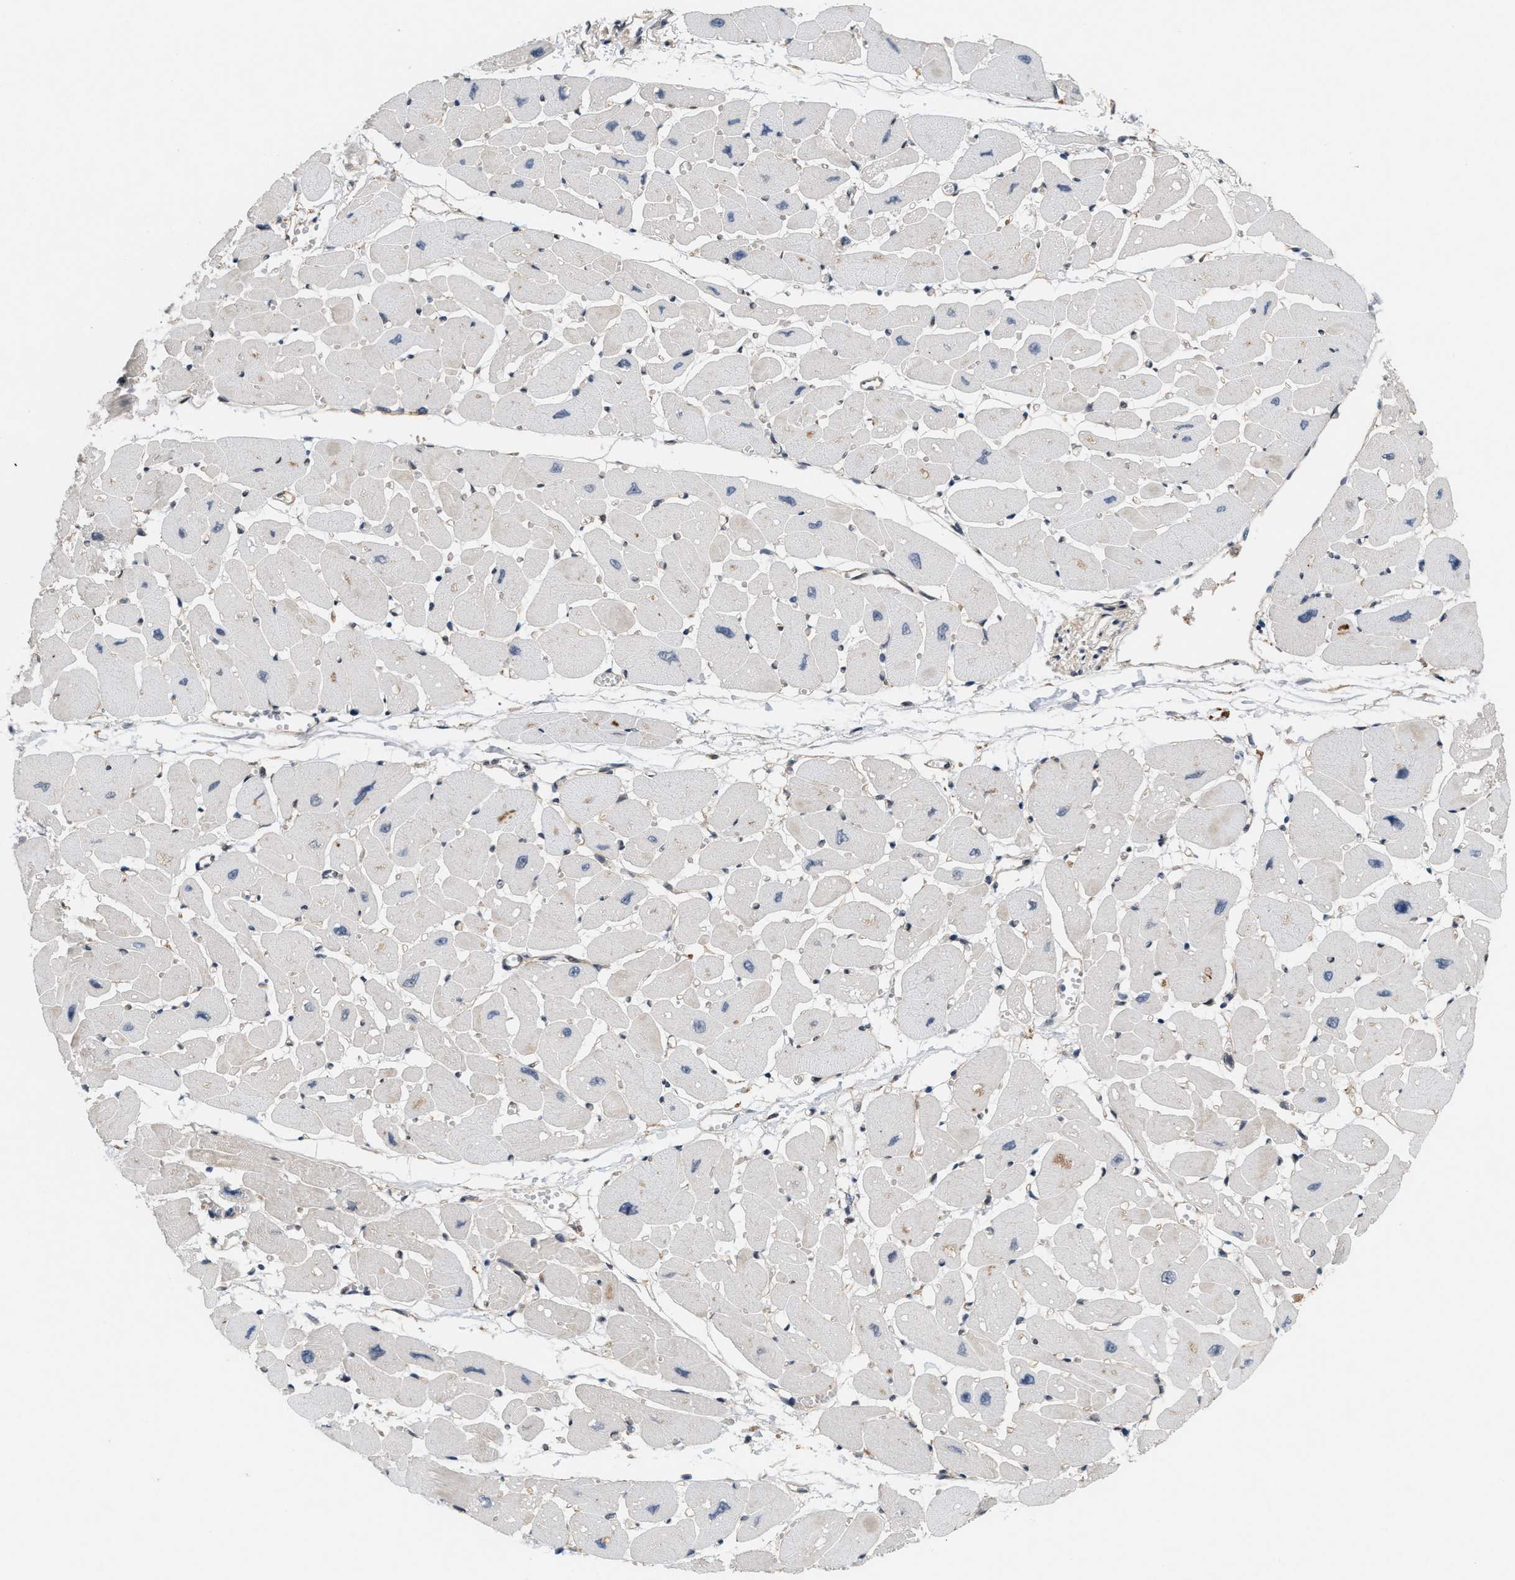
{"staining": {"intensity": "weak", "quantity": "25%-75%", "location": "cytoplasmic/membranous"}, "tissue": "heart muscle", "cell_type": "Cardiomyocytes", "image_type": "normal", "snomed": [{"axis": "morphology", "description": "Normal tissue, NOS"}, {"axis": "topography", "description": "Heart"}], "caption": "Immunohistochemistry (IHC) photomicrograph of normal heart muscle stained for a protein (brown), which exhibits low levels of weak cytoplasmic/membranous expression in about 25%-75% of cardiomyocytes.", "gene": "MFSD6", "patient": {"sex": "female", "age": 54}}